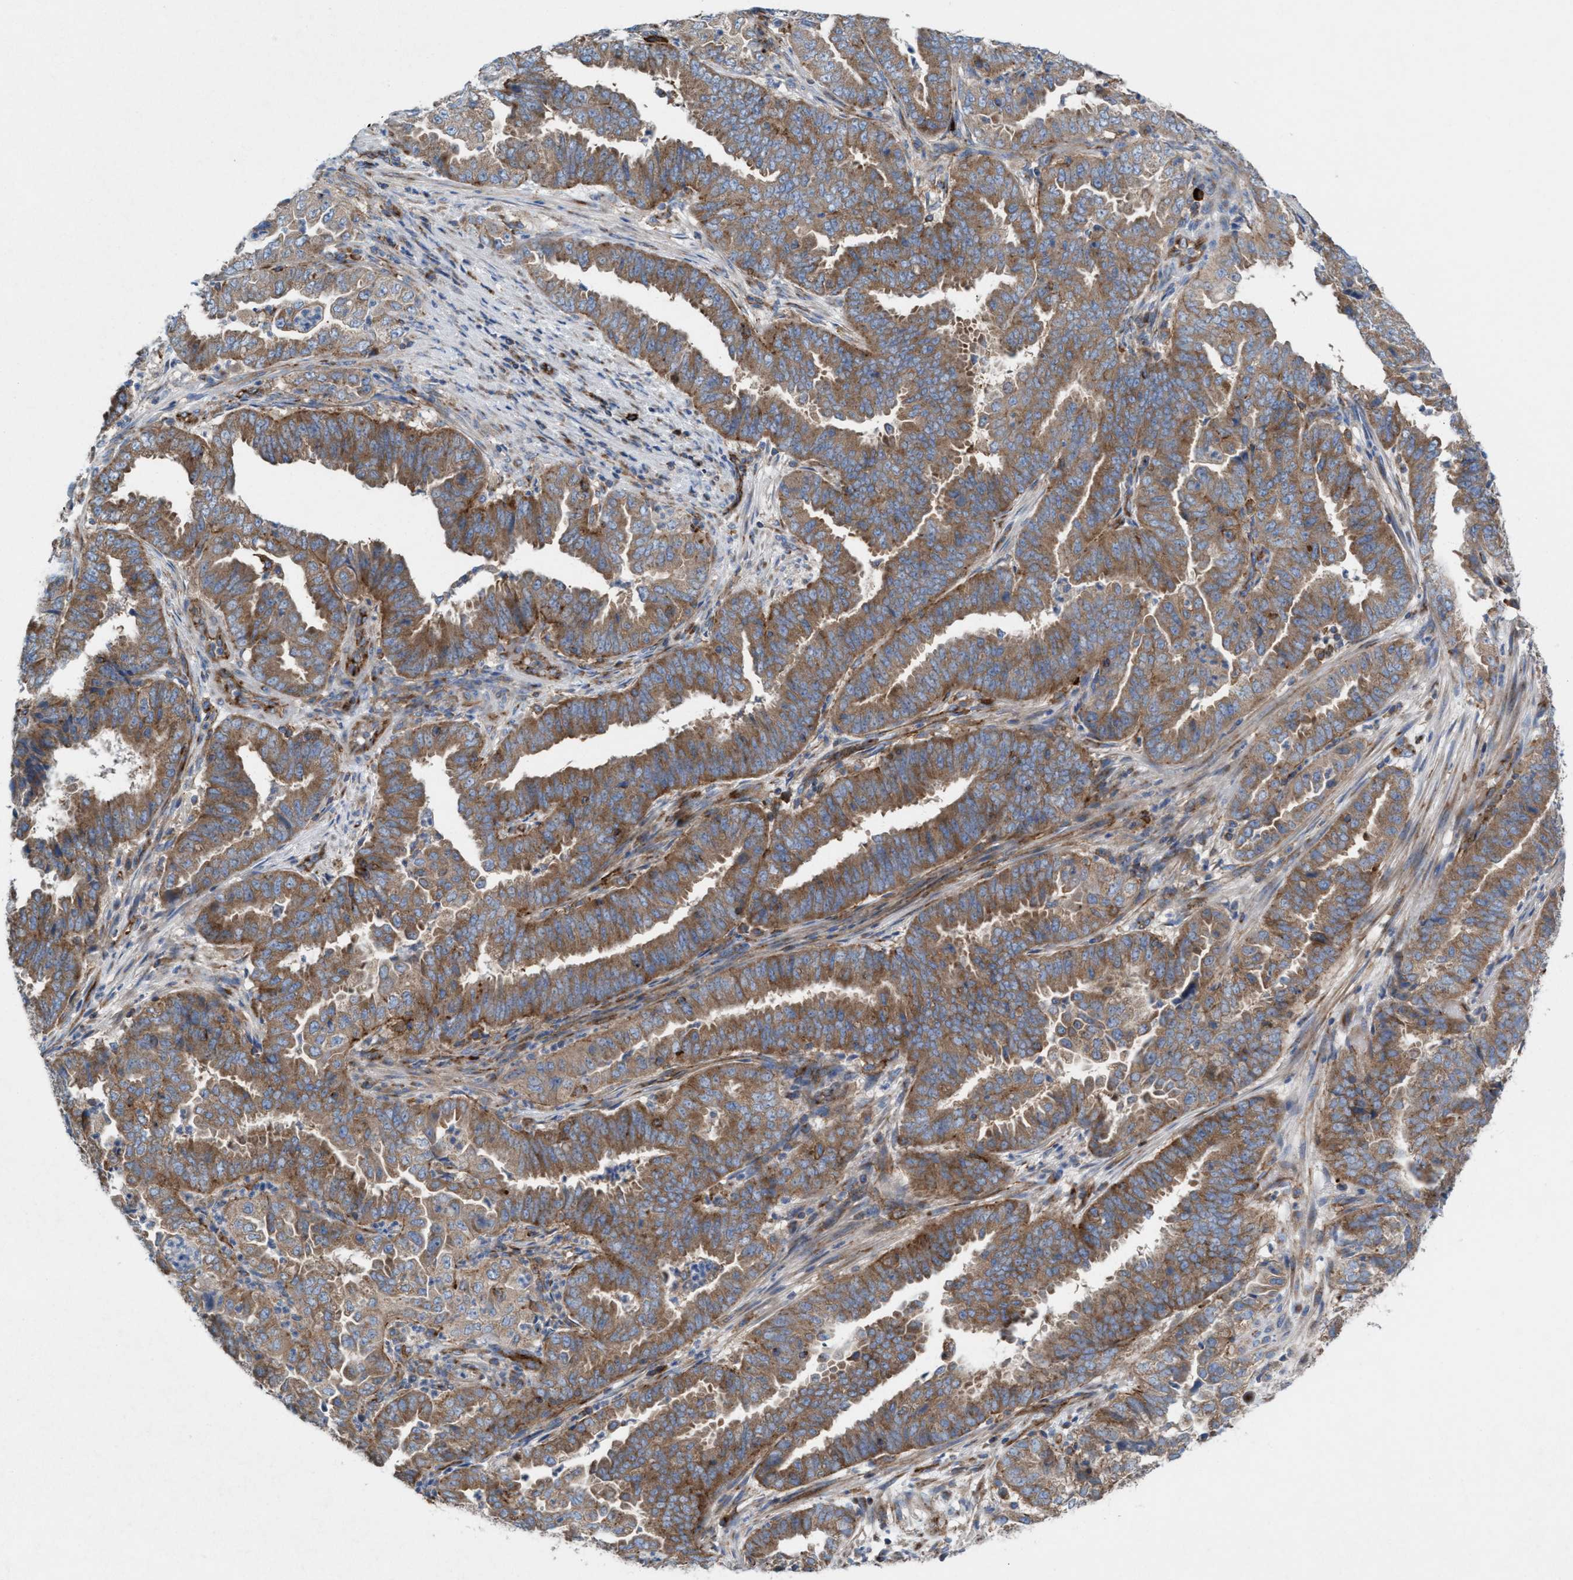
{"staining": {"intensity": "moderate", "quantity": ">75%", "location": "cytoplasmic/membranous"}, "tissue": "endometrial cancer", "cell_type": "Tumor cells", "image_type": "cancer", "snomed": [{"axis": "morphology", "description": "Adenocarcinoma, NOS"}, {"axis": "topography", "description": "Endometrium"}], "caption": "This micrograph displays immunohistochemistry (IHC) staining of endometrial cancer, with medium moderate cytoplasmic/membranous positivity in about >75% of tumor cells.", "gene": "NYAP1", "patient": {"sex": "female", "age": 51}}